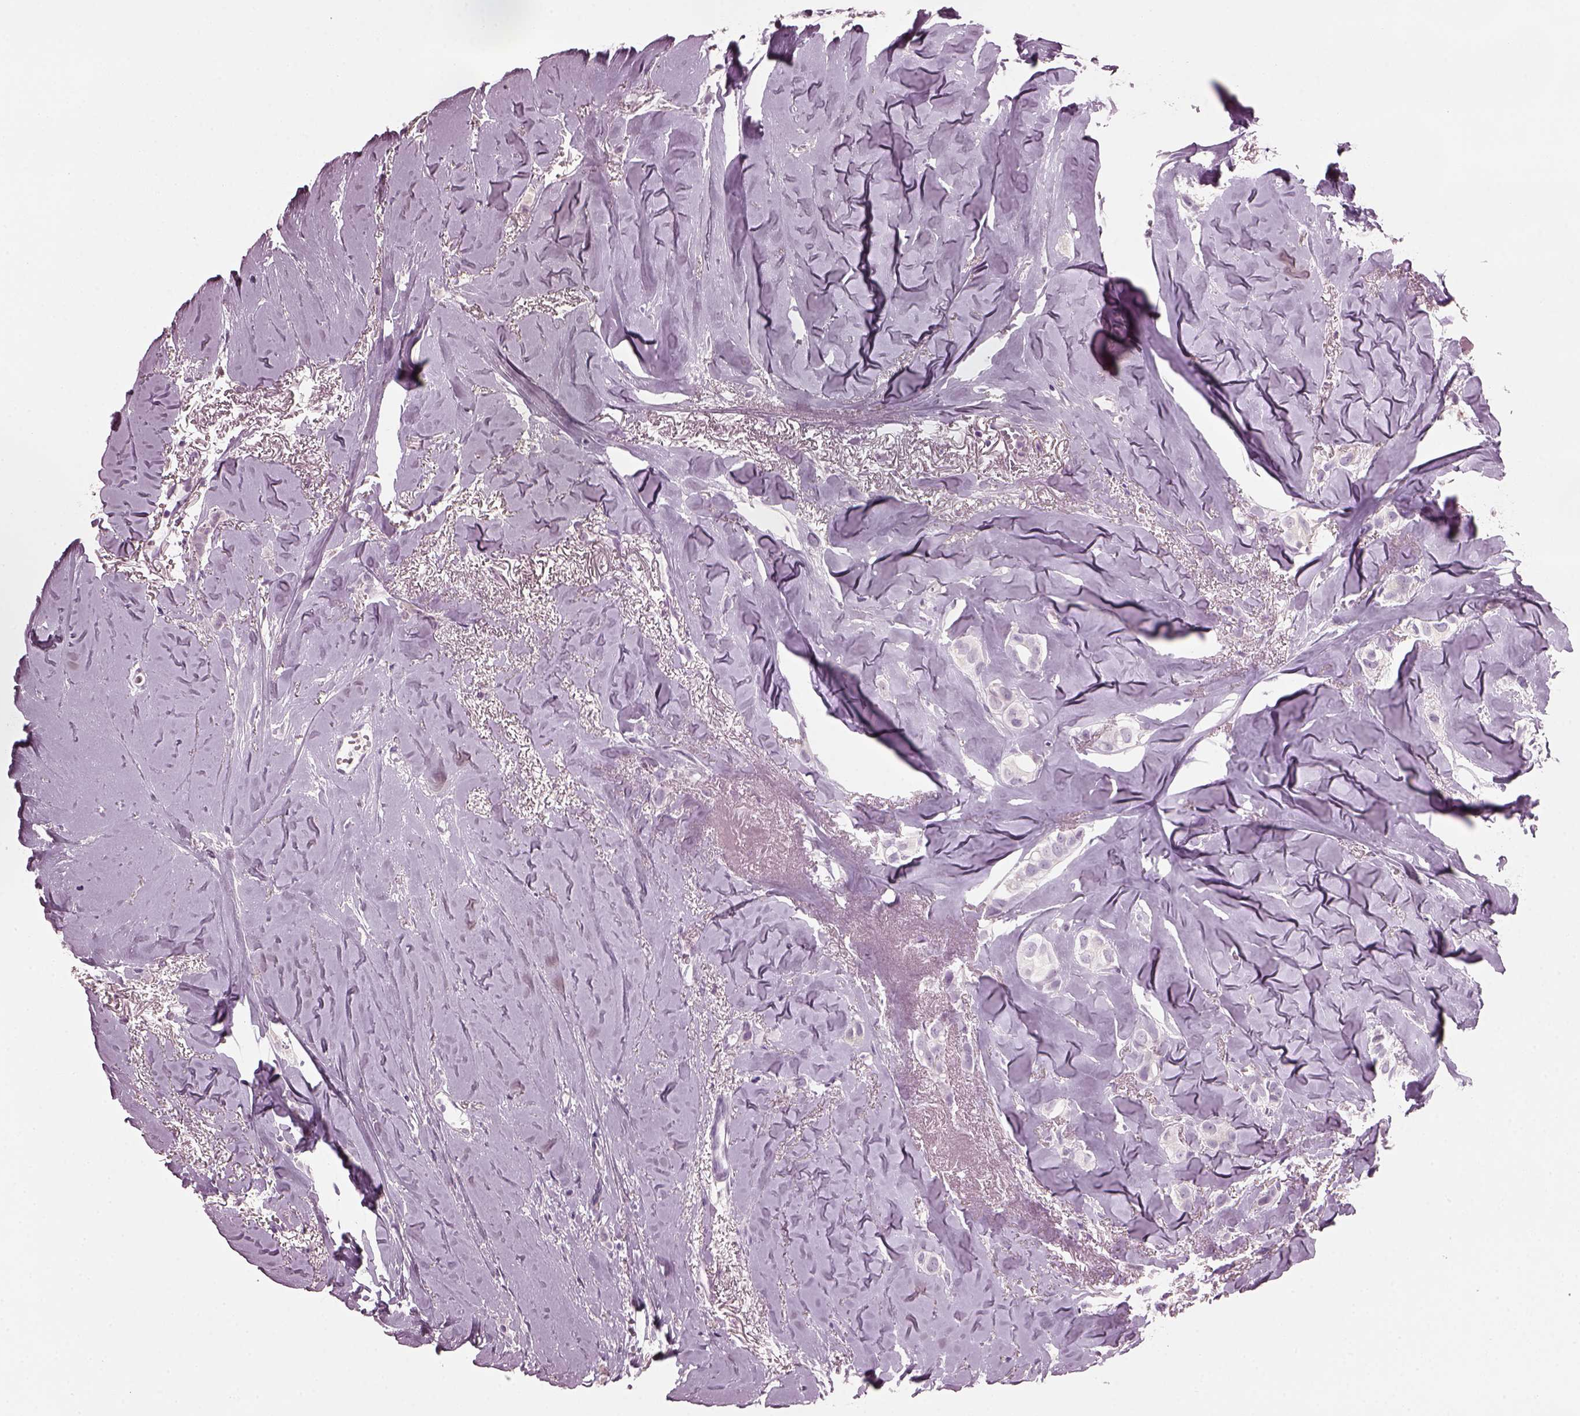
{"staining": {"intensity": "negative", "quantity": "none", "location": "none"}, "tissue": "breast cancer", "cell_type": "Tumor cells", "image_type": "cancer", "snomed": [{"axis": "morphology", "description": "Duct carcinoma"}, {"axis": "topography", "description": "Breast"}], "caption": "This is a photomicrograph of immunohistochemistry (IHC) staining of breast invasive ductal carcinoma, which shows no expression in tumor cells.", "gene": "PRR9", "patient": {"sex": "female", "age": 85}}